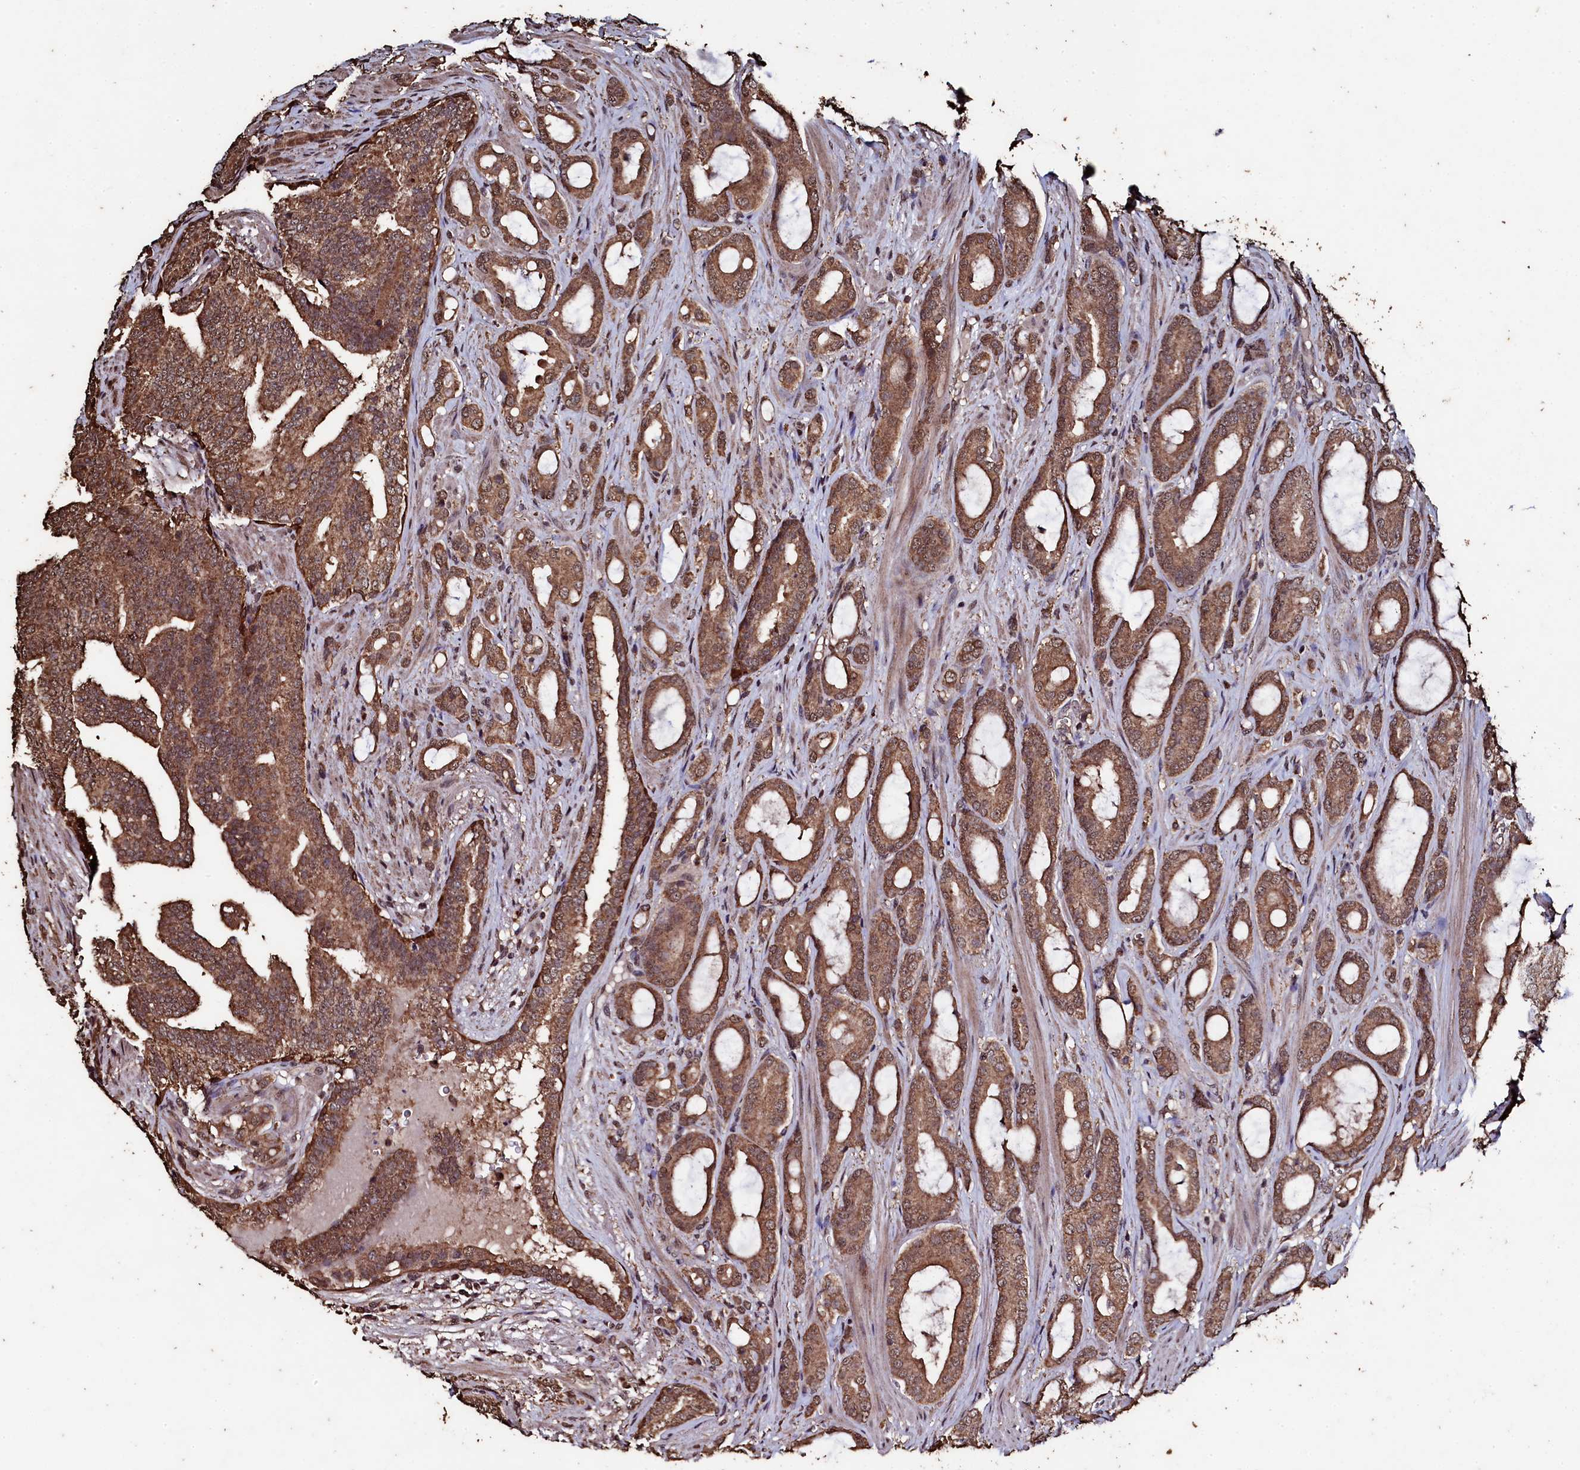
{"staining": {"intensity": "moderate", "quantity": ">75%", "location": "cytoplasmic/membranous,nuclear"}, "tissue": "prostate cancer", "cell_type": "Tumor cells", "image_type": "cancer", "snomed": [{"axis": "morphology", "description": "Adenocarcinoma, High grade"}, {"axis": "topography", "description": "Prostate"}], "caption": "DAB immunohistochemical staining of human prostate high-grade adenocarcinoma demonstrates moderate cytoplasmic/membranous and nuclear protein staining in about >75% of tumor cells.", "gene": "FAAP24", "patient": {"sex": "male", "age": 72}}